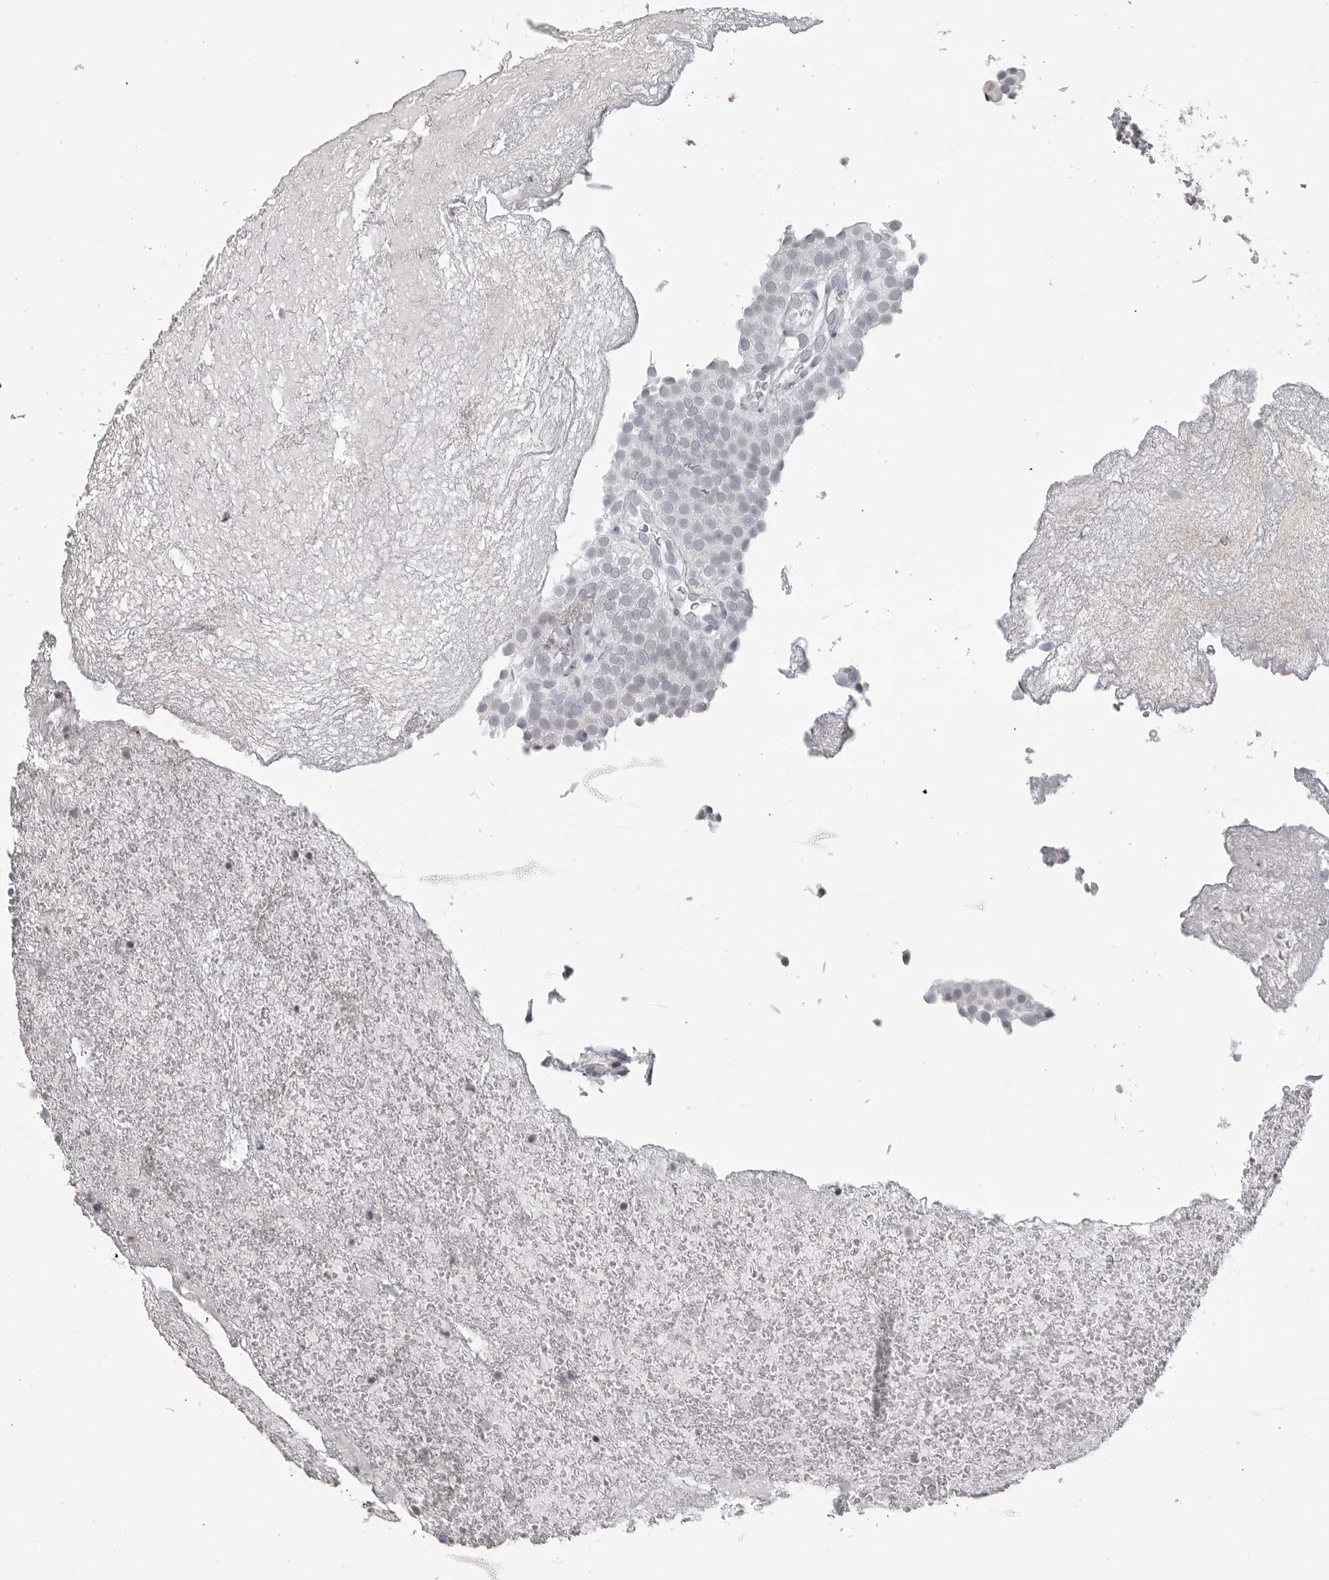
{"staining": {"intensity": "negative", "quantity": "none", "location": "none"}, "tissue": "urothelial cancer", "cell_type": "Tumor cells", "image_type": "cancer", "snomed": [{"axis": "morphology", "description": "Urothelial carcinoma, Low grade"}, {"axis": "topography", "description": "Urinary bladder"}], "caption": "Histopathology image shows no protein expression in tumor cells of urothelial cancer tissue.", "gene": "DDX54", "patient": {"sex": "male", "age": 78}}